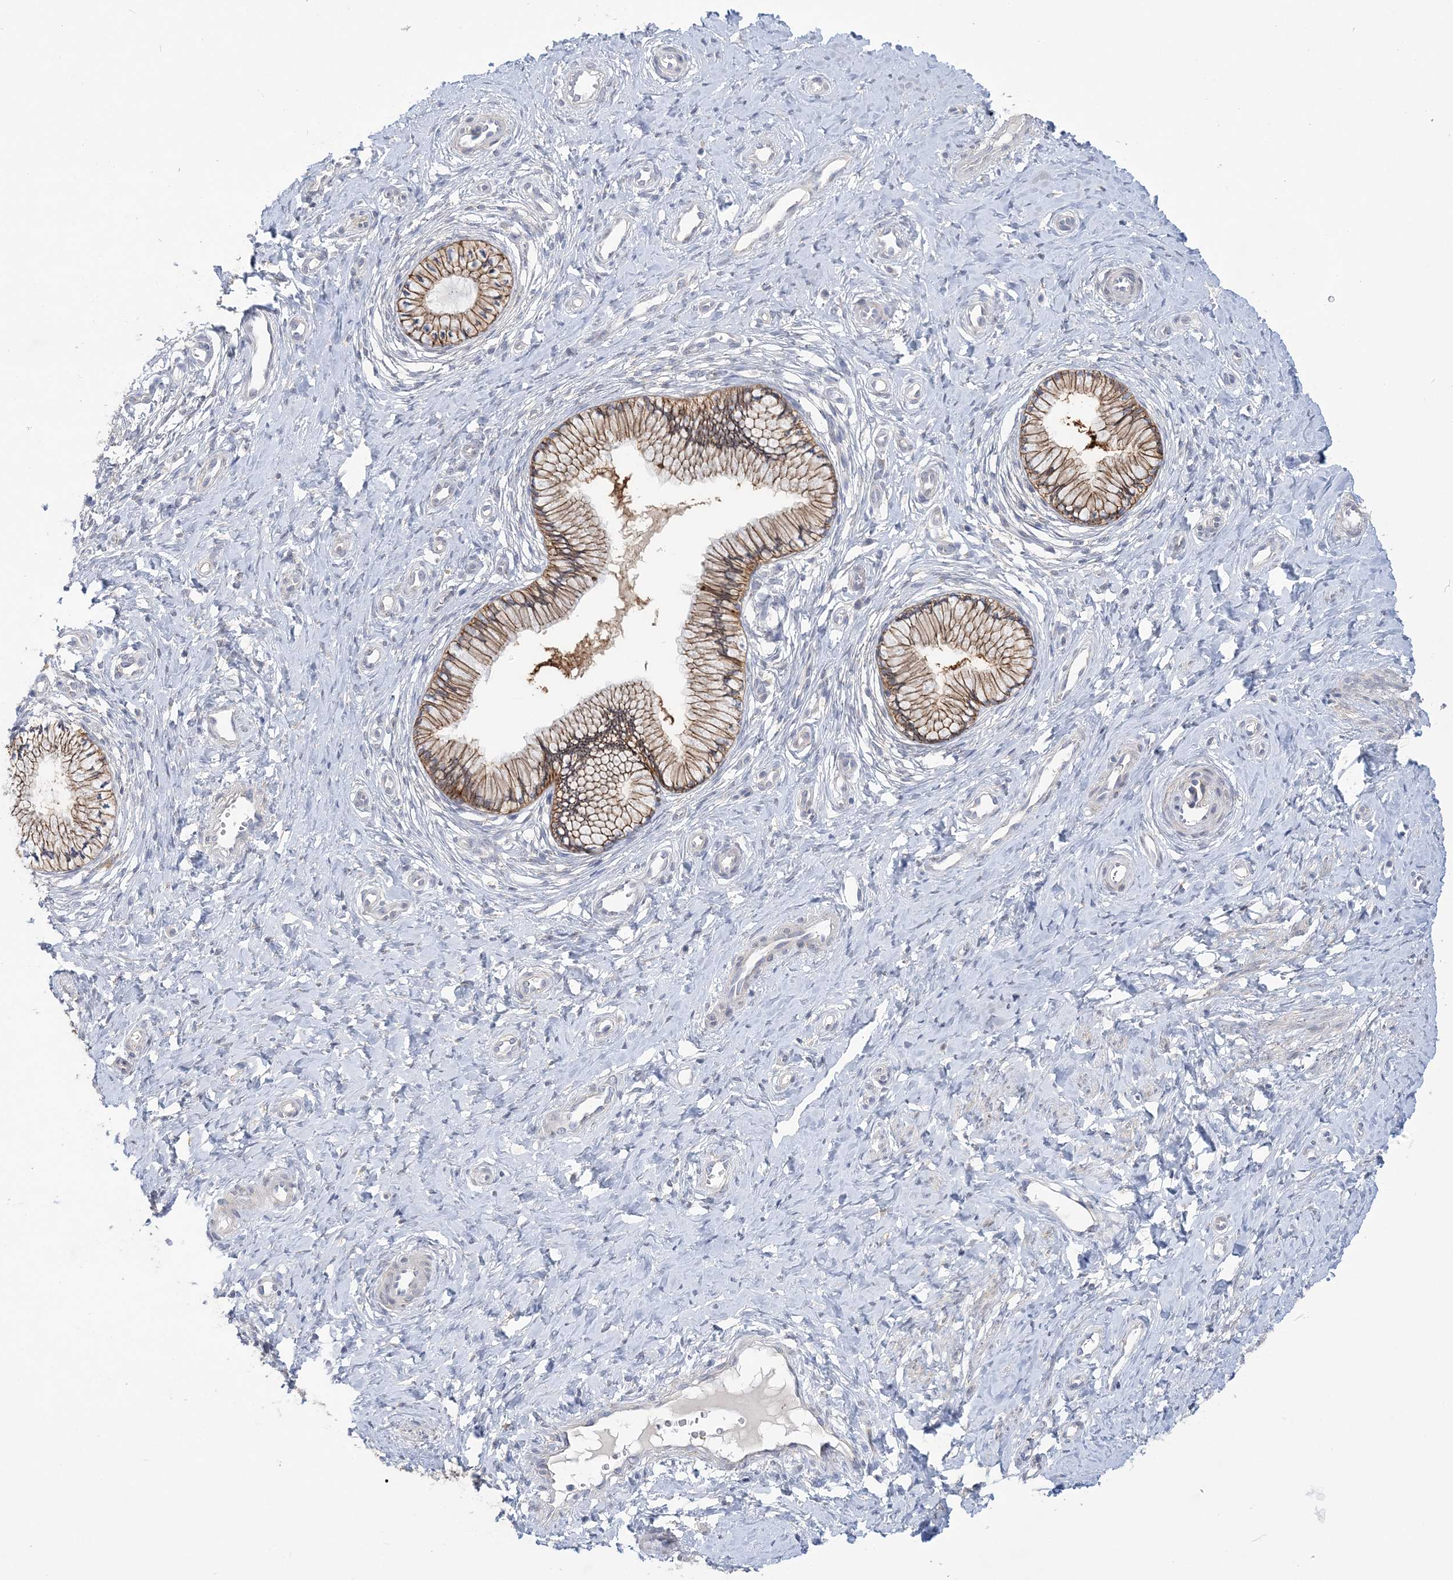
{"staining": {"intensity": "strong", "quantity": ">75%", "location": "cytoplasmic/membranous"}, "tissue": "cervix", "cell_type": "Glandular cells", "image_type": "normal", "snomed": [{"axis": "morphology", "description": "Normal tissue, NOS"}, {"axis": "topography", "description": "Cervix"}], "caption": "Protein staining reveals strong cytoplasmic/membranous staining in approximately >75% of glandular cells in normal cervix.", "gene": "ANKRD35", "patient": {"sex": "female", "age": 36}}